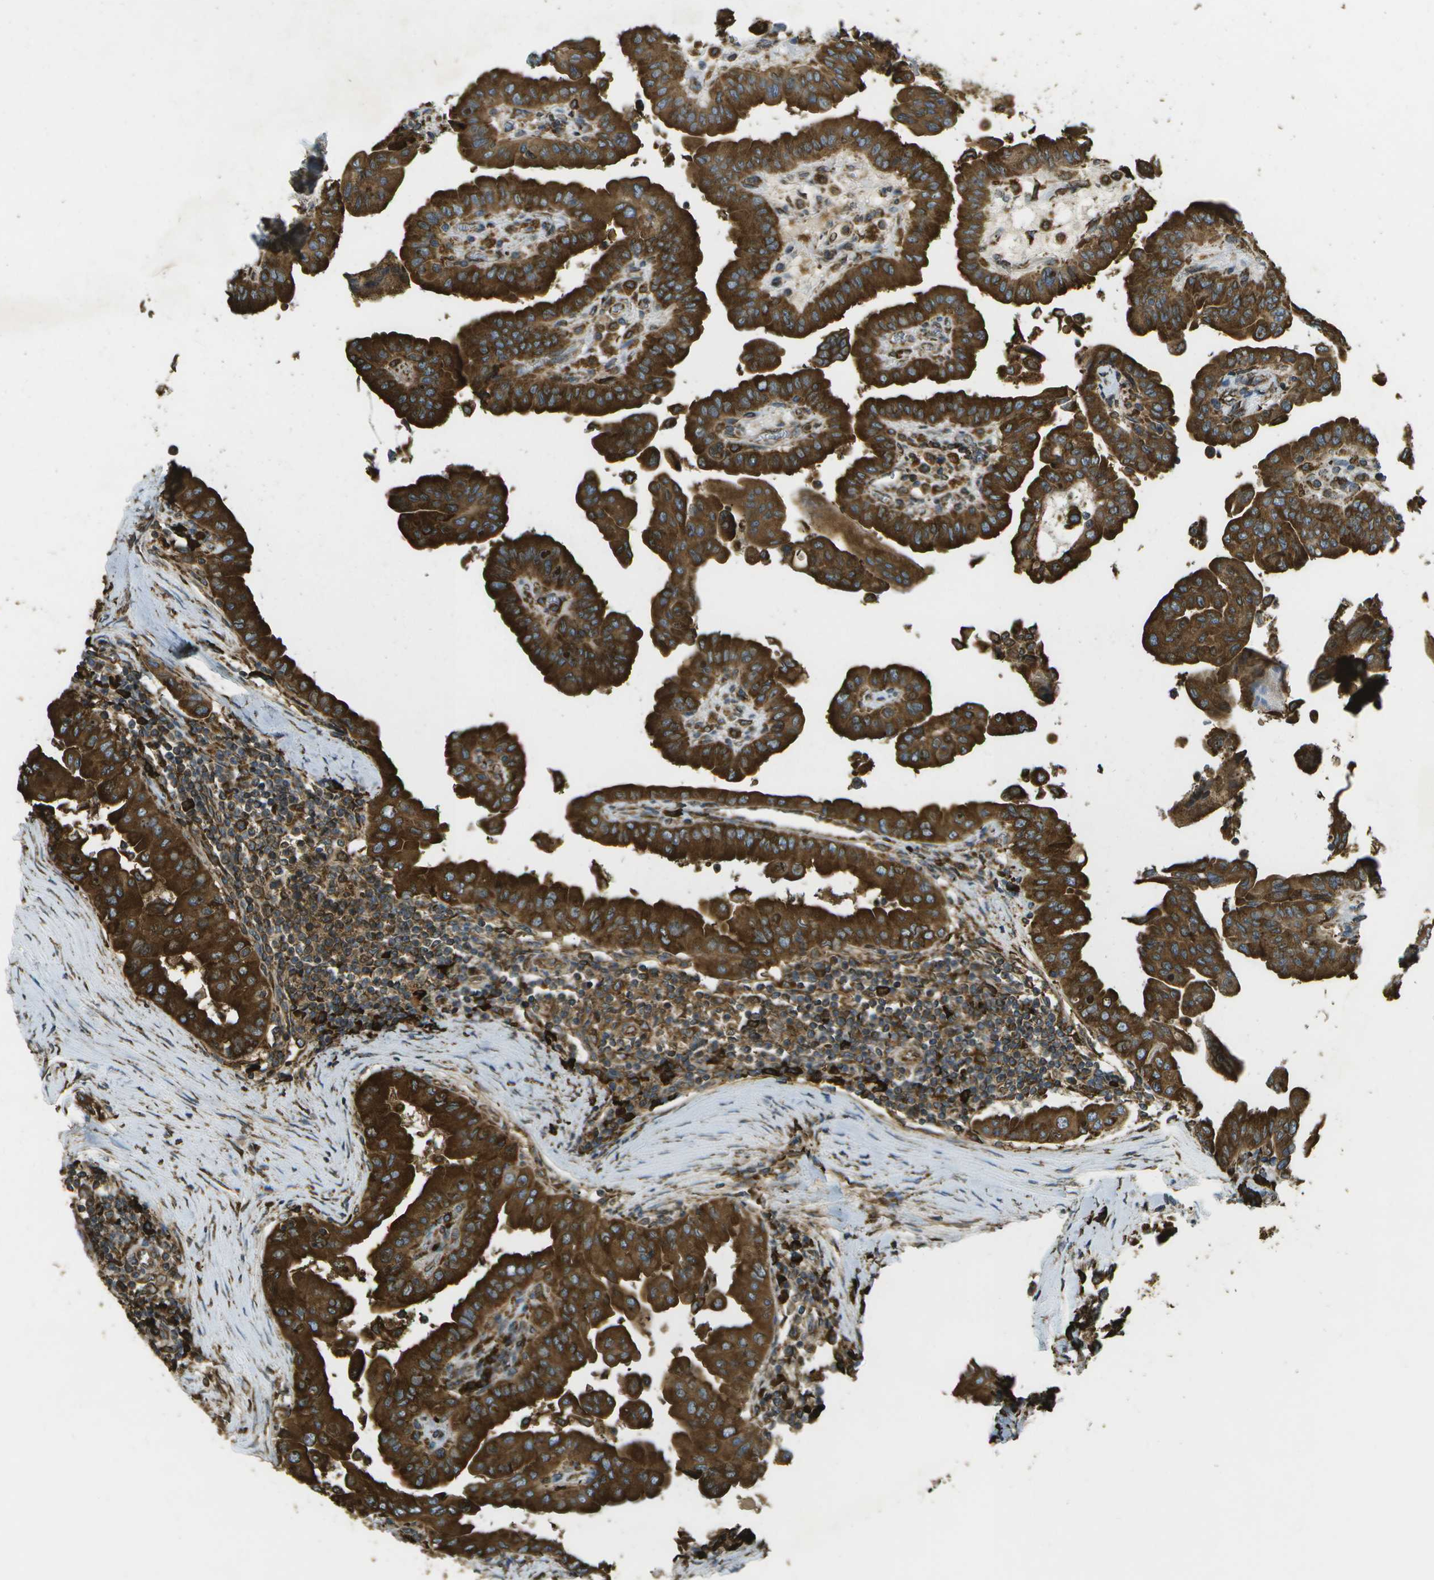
{"staining": {"intensity": "strong", "quantity": ">75%", "location": "cytoplasmic/membranous"}, "tissue": "thyroid cancer", "cell_type": "Tumor cells", "image_type": "cancer", "snomed": [{"axis": "morphology", "description": "Papillary adenocarcinoma, NOS"}, {"axis": "topography", "description": "Thyroid gland"}], "caption": "Thyroid cancer stained for a protein demonstrates strong cytoplasmic/membranous positivity in tumor cells.", "gene": "PDIA4", "patient": {"sex": "male", "age": 33}}